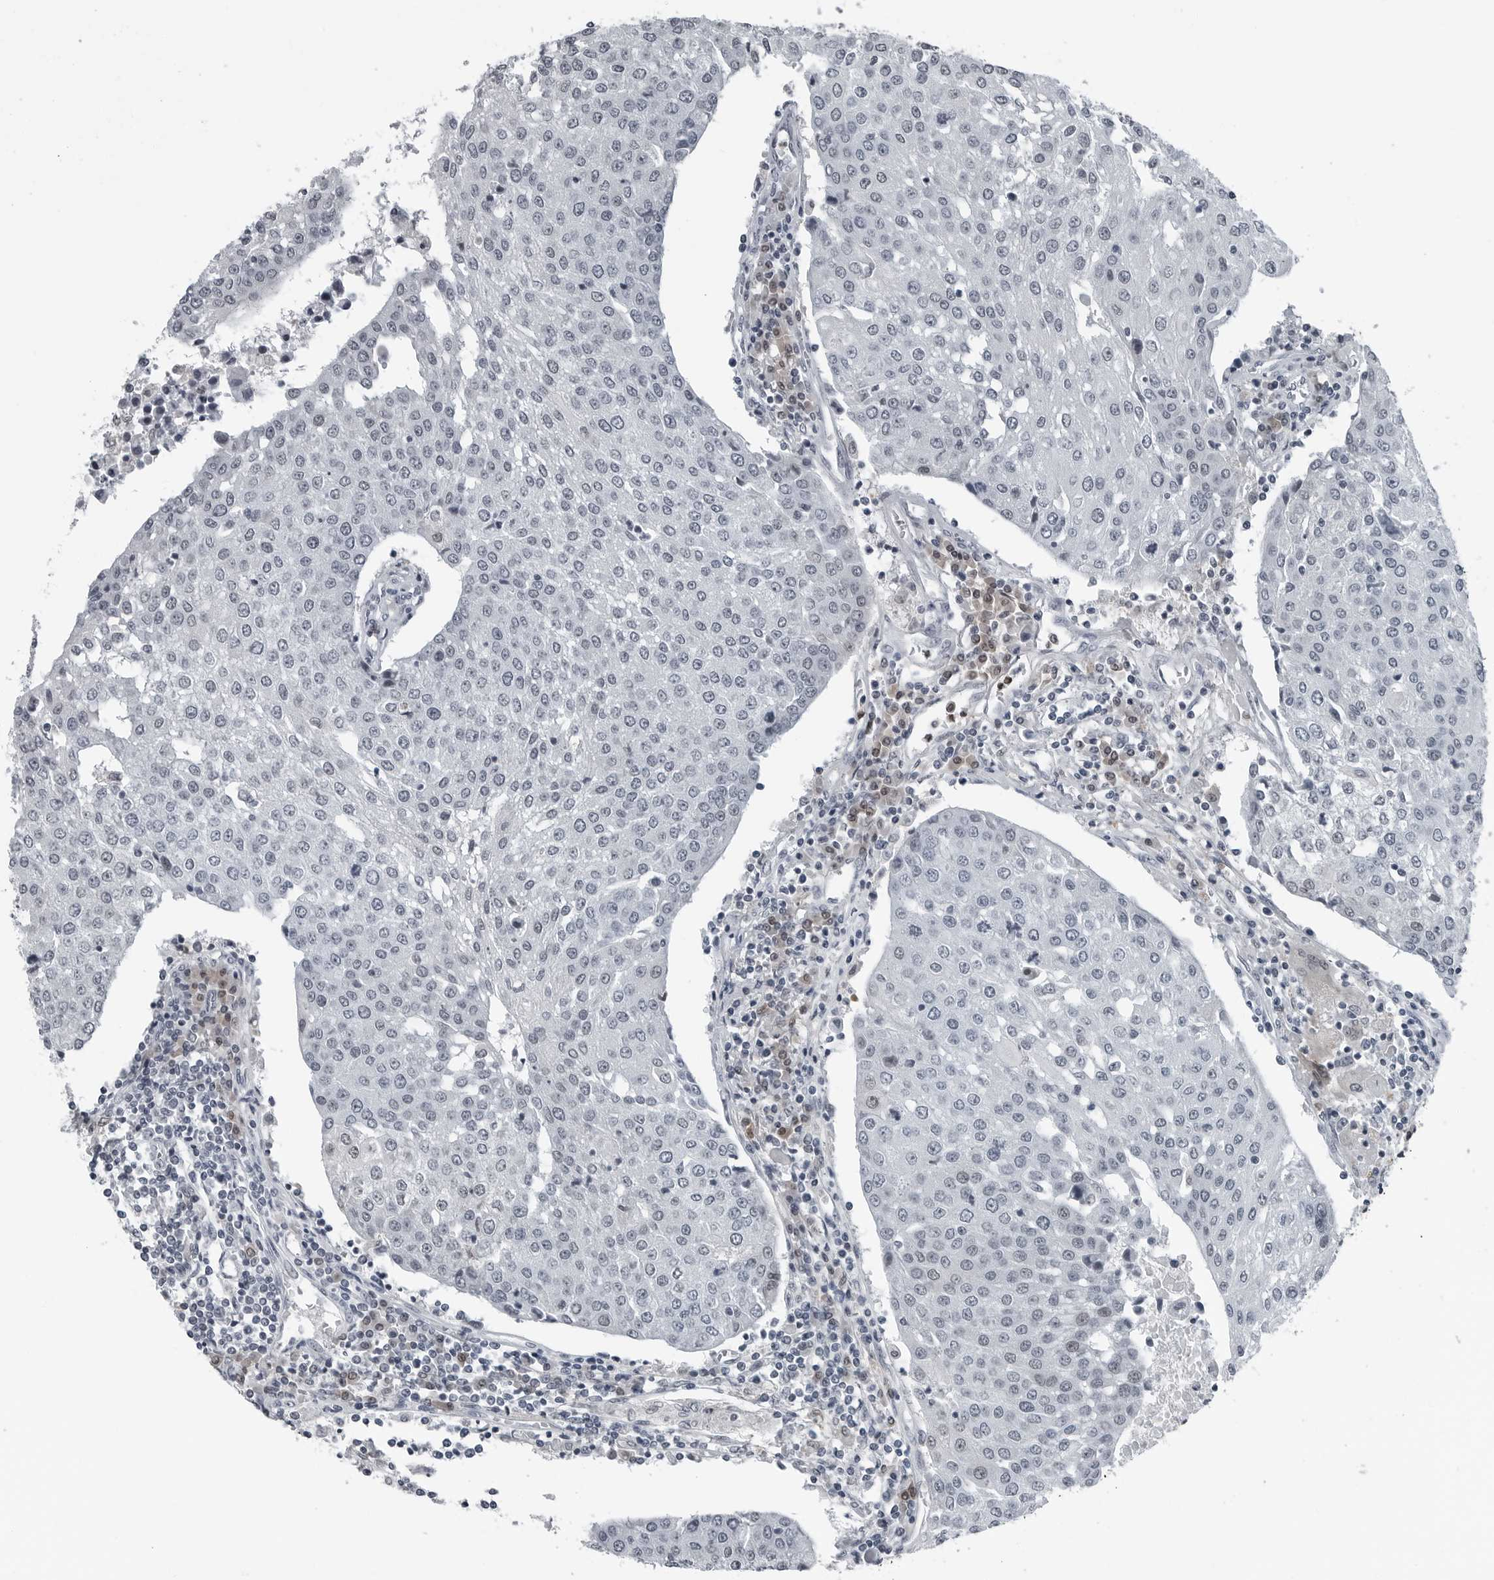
{"staining": {"intensity": "negative", "quantity": "none", "location": "none"}, "tissue": "urothelial cancer", "cell_type": "Tumor cells", "image_type": "cancer", "snomed": [{"axis": "morphology", "description": "Urothelial carcinoma, High grade"}, {"axis": "topography", "description": "Urinary bladder"}], "caption": "Histopathology image shows no significant protein positivity in tumor cells of high-grade urothelial carcinoma.", "gene": "AKR1A1", "patient": {"sex": "female", "age": 85}}